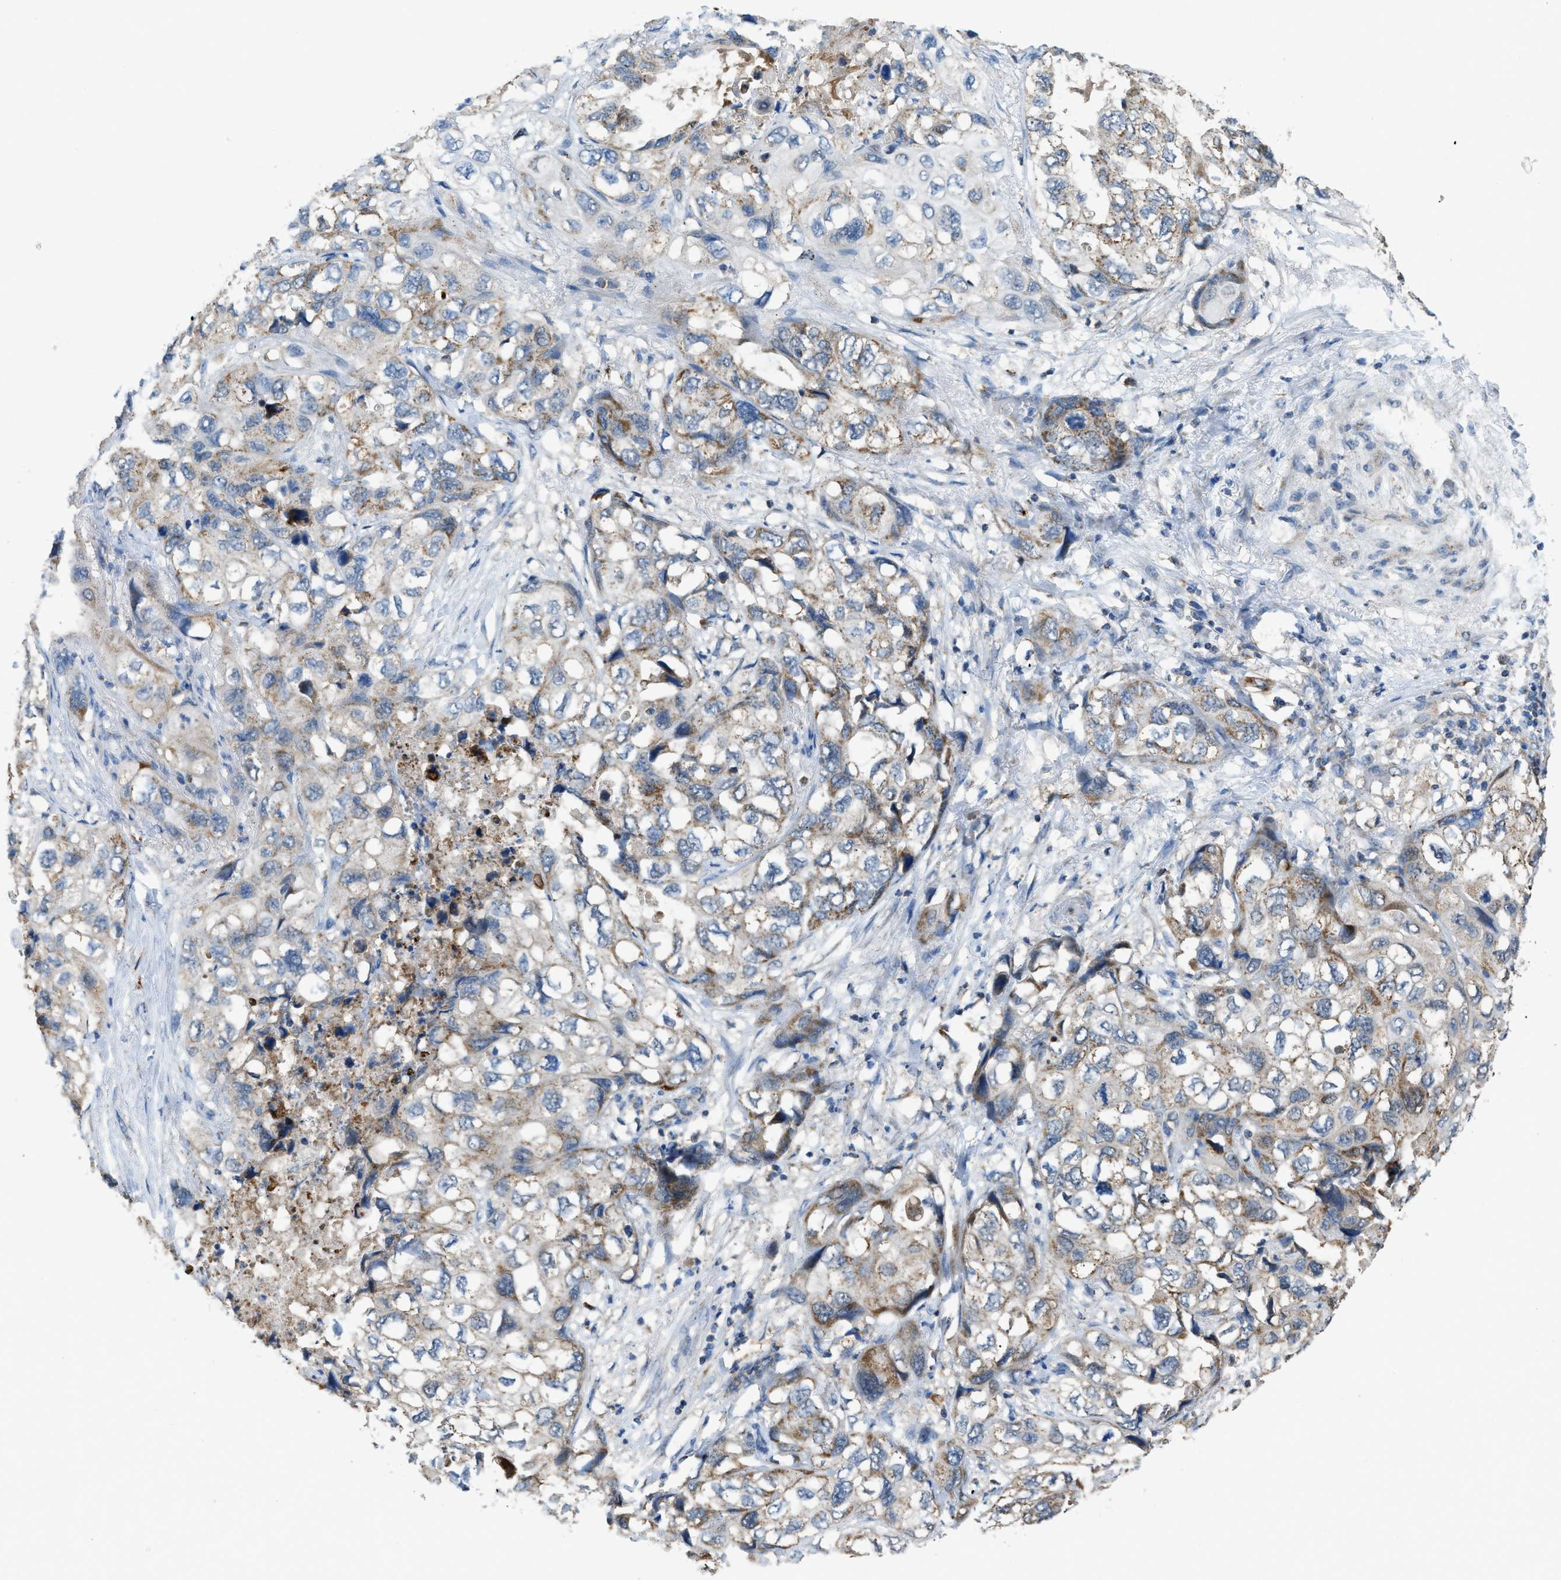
{"staining": {"intensity": "moderate", "quantity": "<25%", "location": "cytoplasmic/membranous"}, "tissue": "lung cancer", "cell_type": "Tumor cells", "image_type": "cancer", "snomed": [{"axis": "morphology", "description": "Squamous cell carcinoma, NOS"}, {"axis": "topography", "description": "Lung"}], "caption": "Moderate cytoplasmic/membranous protein expression is identified in about <25% of tumor cells in lung squamous cell carcinoma.", "gene": "ETFB", "patient": {"sex": "female", "age": 73}}